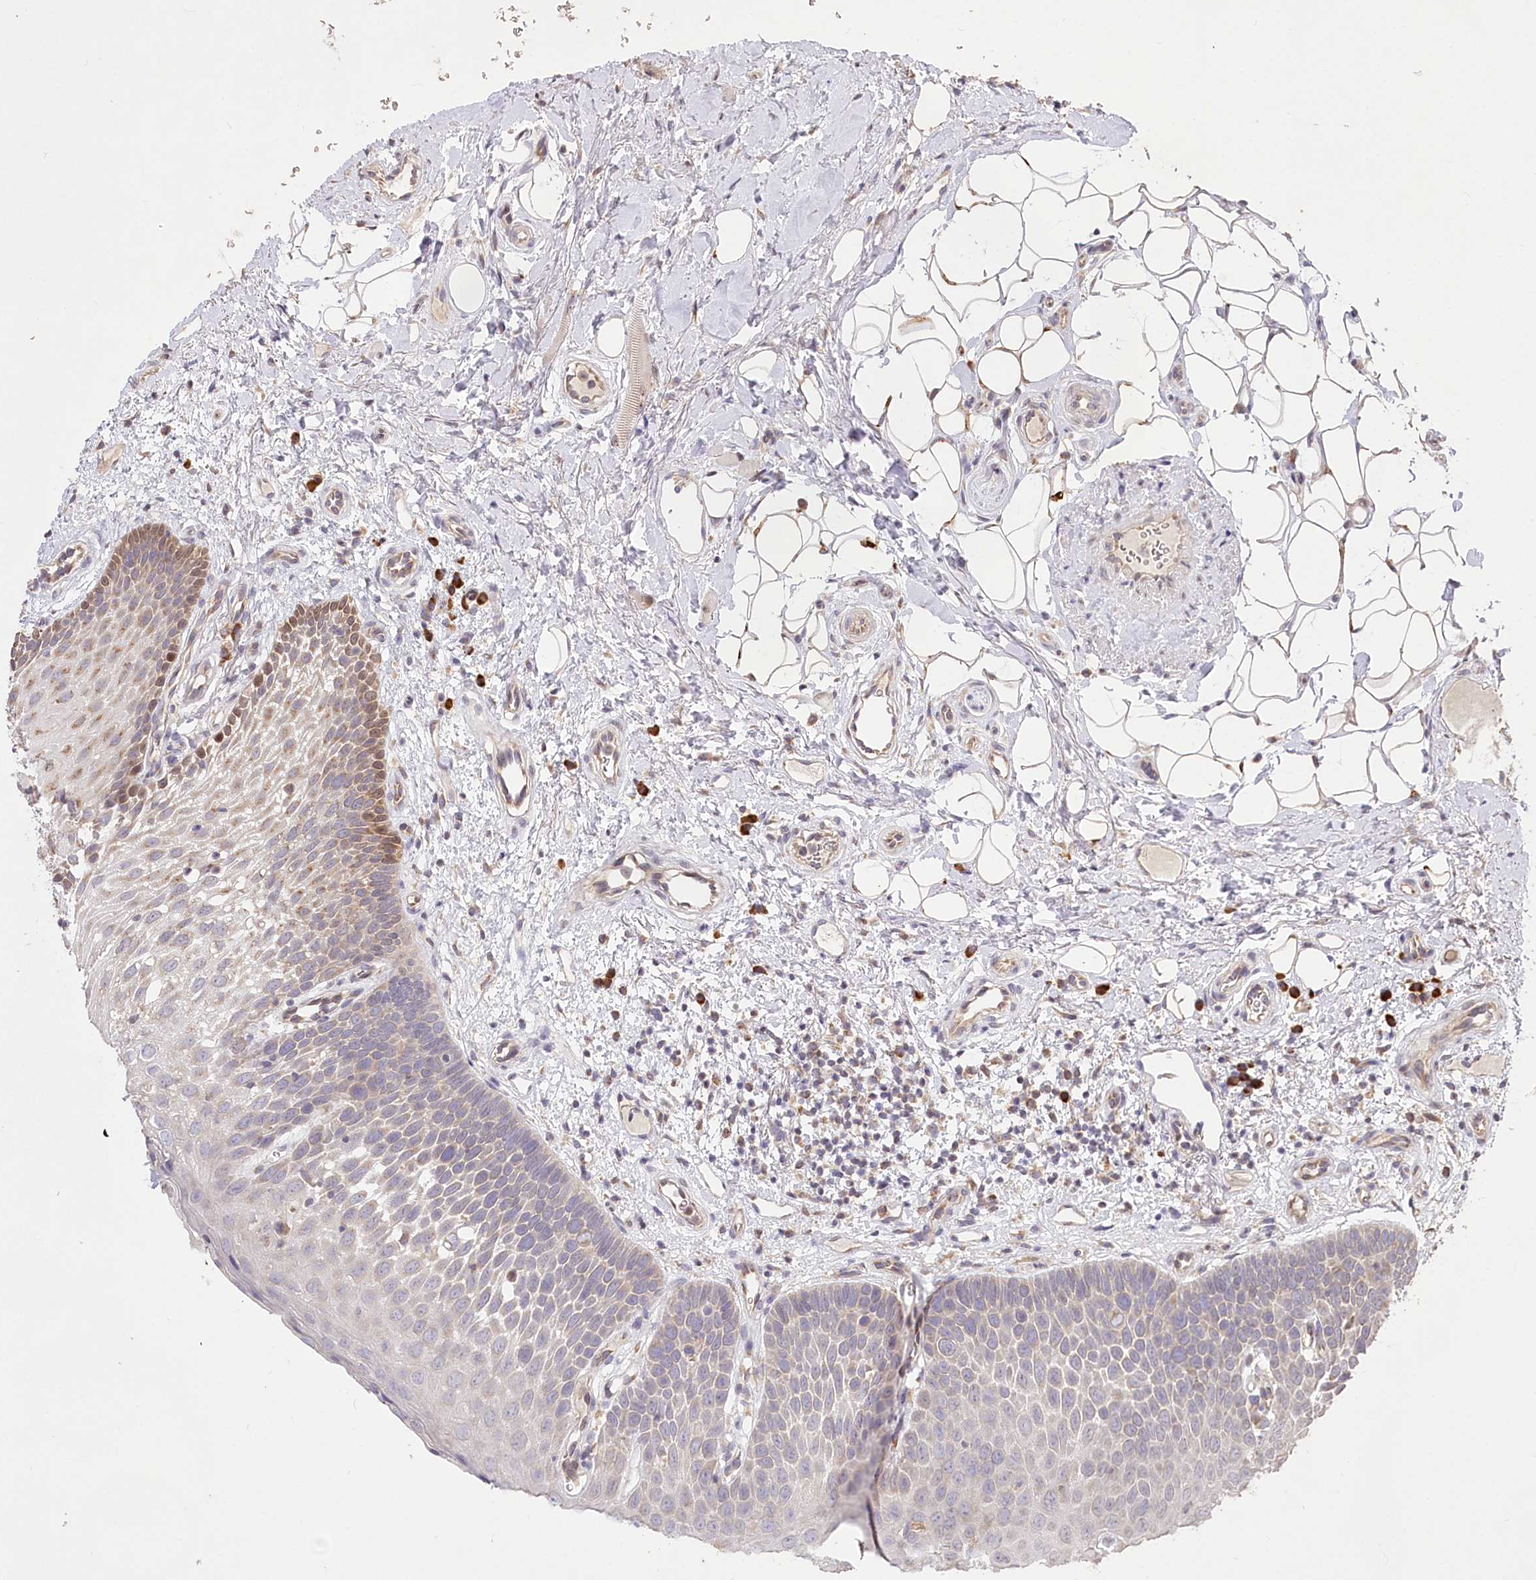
{"staining": {"intensity": "moderate", "quantity": "25%-75%", "location": "cytoplasmic/membranous,nuclear"}, "tissue": "oral mucosa", "cell_type": "Squamous epithelial cells", "image_type": "normal", "snomed": [{"axis": "morphology", "description": "No evidence of malignacy"}, {"axis": "topography", "description": "Oral tissue"}, {"axis": "topography", "description": "Head-Neck"}], "caption": "Moderate cytoplasmic/membranous,nuclear protein staining is identified in approximately 25%-75% of squamous epithelial cells in oral mucosa.", "gene": "STT3B", "patient": {"sex": "male", "age": 68}}